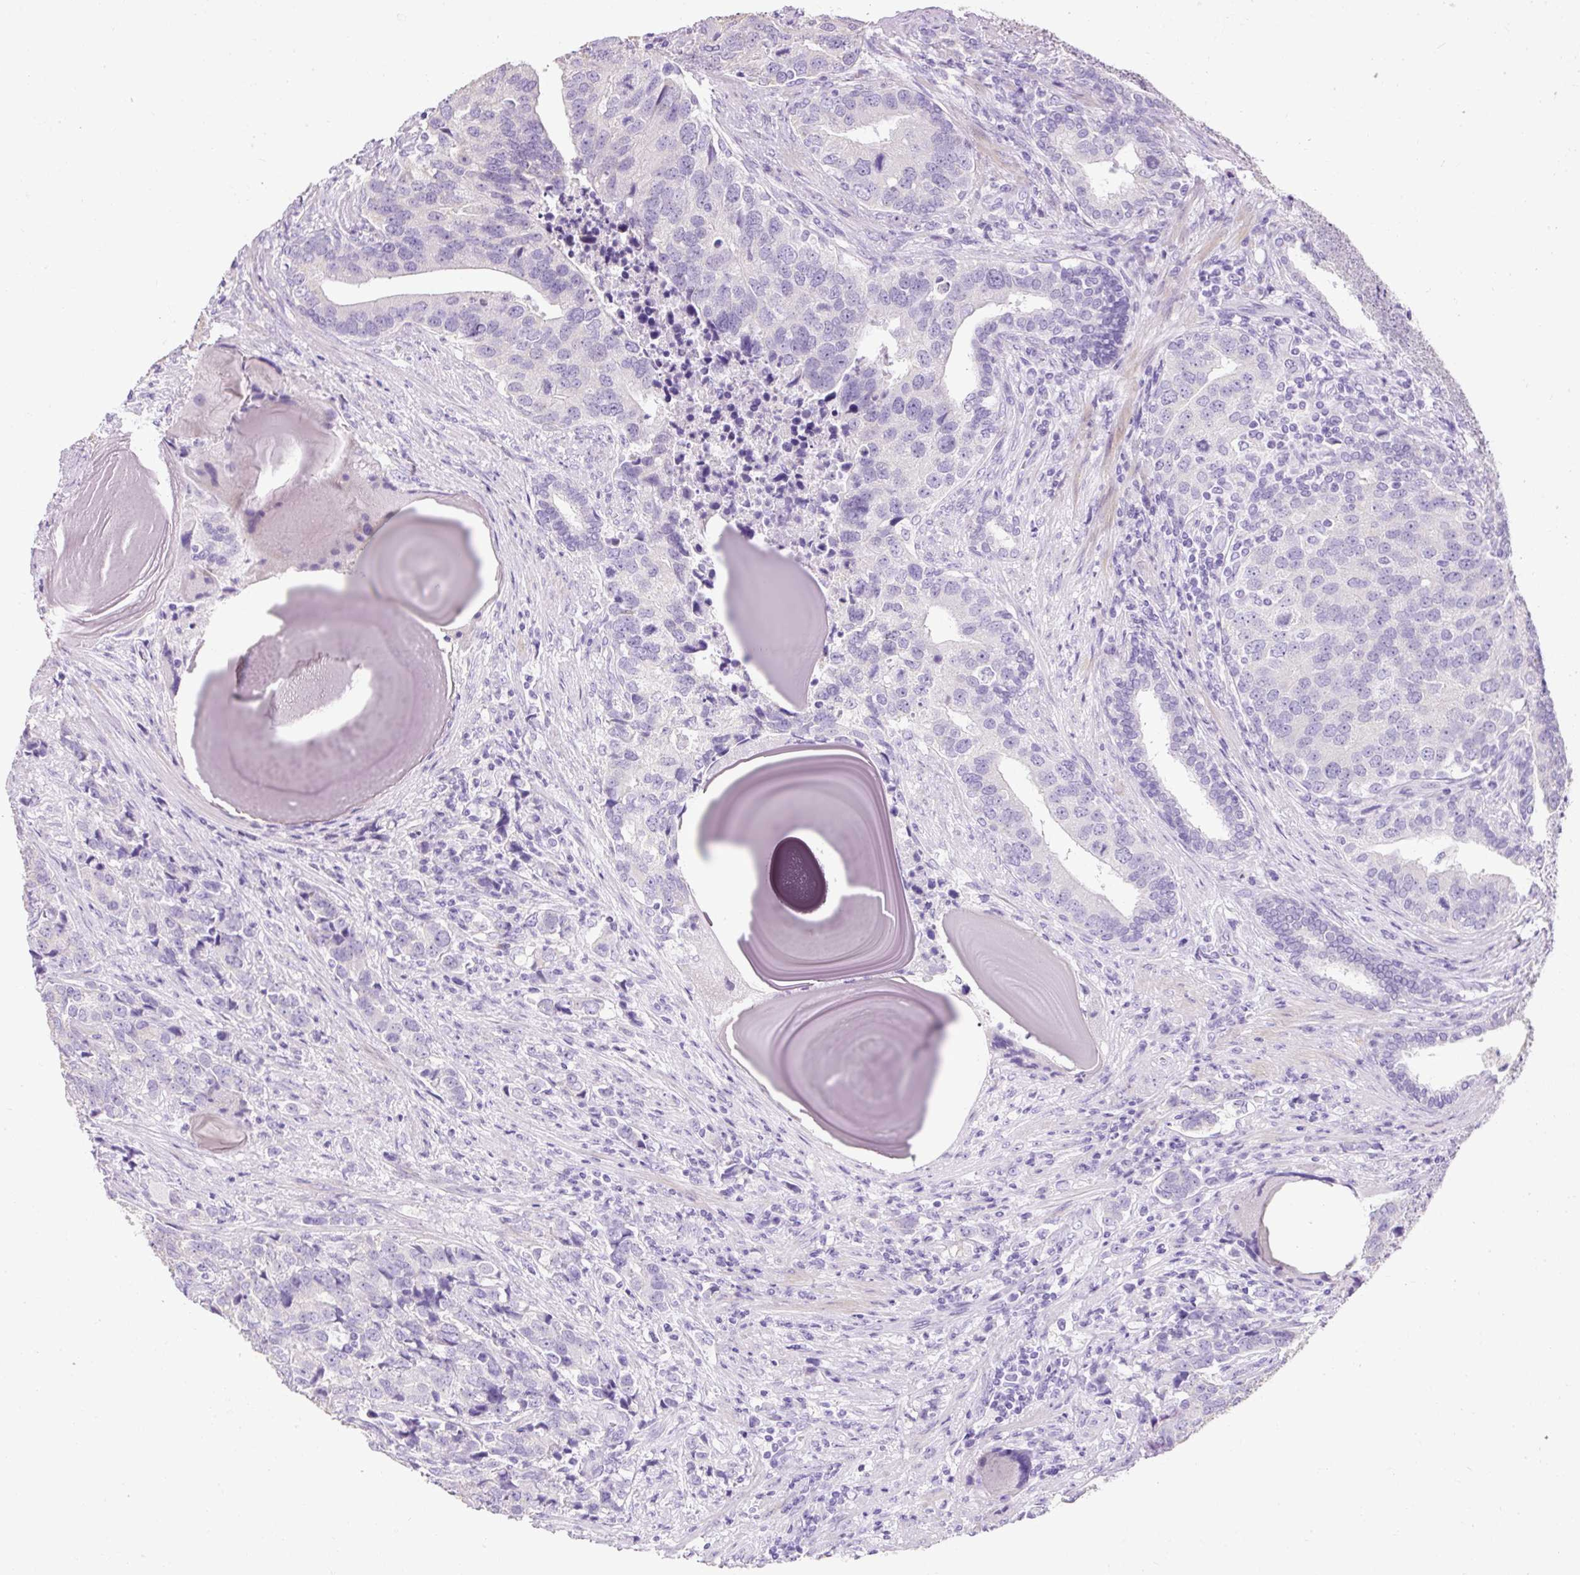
{"staining": {"intensity": "negative", "quantity": "none", "location": "none"}, "tissue": "prostate cancer", "cell_type": "Tumor cells", "image_type": "cancer", "snomed": [{"axis": "morphology", "description": "Adenocarcinoma, High grade"}, {"axis": "topography", "description": "Prostate"}], "caption": "Adenocarcinoma (high-grade) (prostate) was stained to show a protein in brown. There is no significant expression in tumor cells. The staining was performed using DAB (3,3'-diaminobenzidine) to visualize the protein expression in brown, while the nuclei were stained in blue with hematoxylin (Magnification: 20x).", "gene": "C2CD4C", "patient": {"sex": "male", "age": 68}}